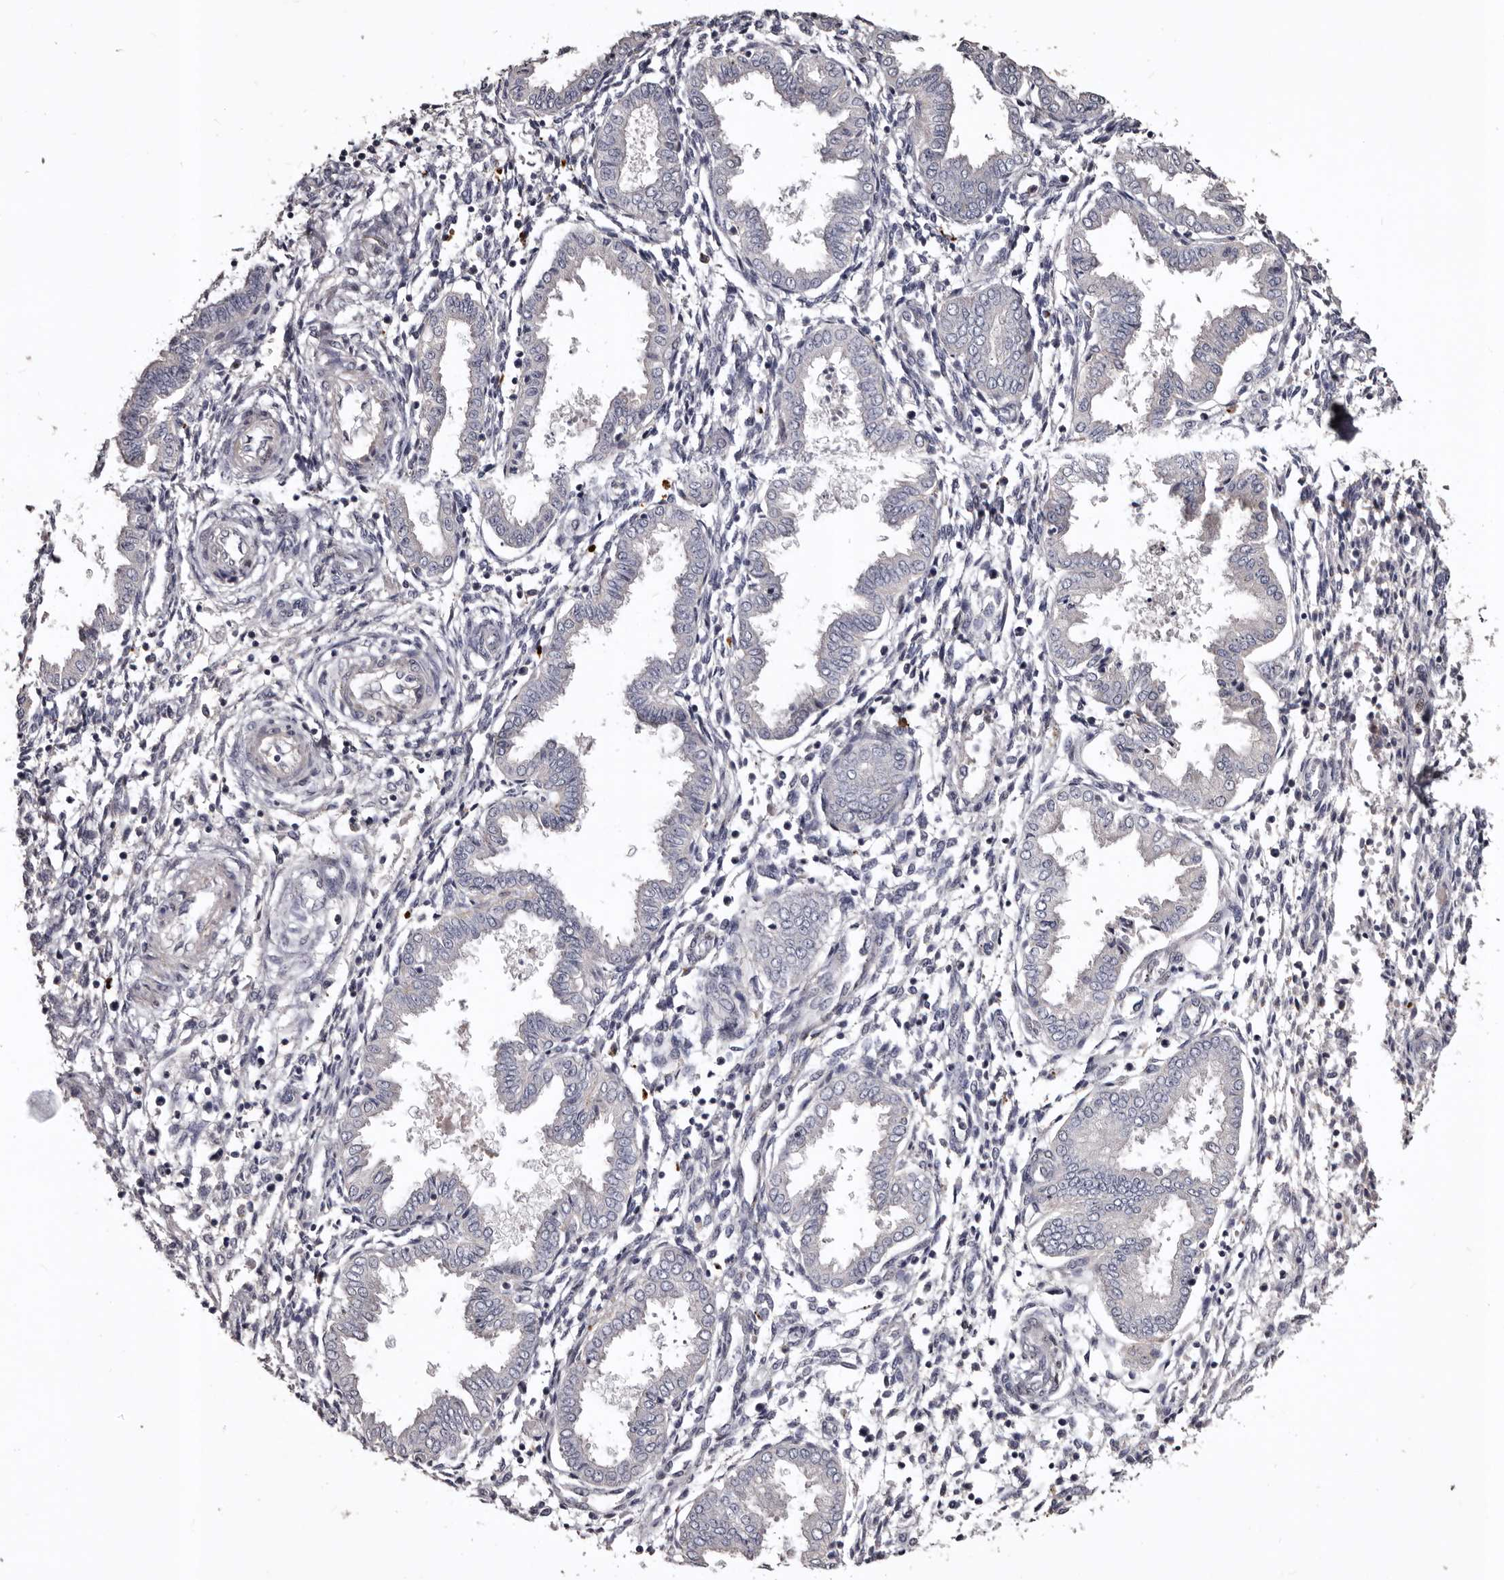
{"staining": {"intensity": "negative", "quantity": "none", "location": "none"}, "tissue": "endometrium", "cell_type": "Cells in endometrial stroma", "image_type": "normal", "snomed": [{"axis": "morphology", "description": "Normal tissue, NOS"}, {"axis": "topography", "description": "Endometrium"}], "caption": "DAB (3,3'-diaminobenzidine) immunohistochemical staining of normal endometrium demonstrates no significant staining in cells in endometrial stroma. (Brightfield microscopy of DAB immunohistochemistry at high magnification).", "gene": "SLC10A4", "patient": {"sex": "female", "age": 33}}